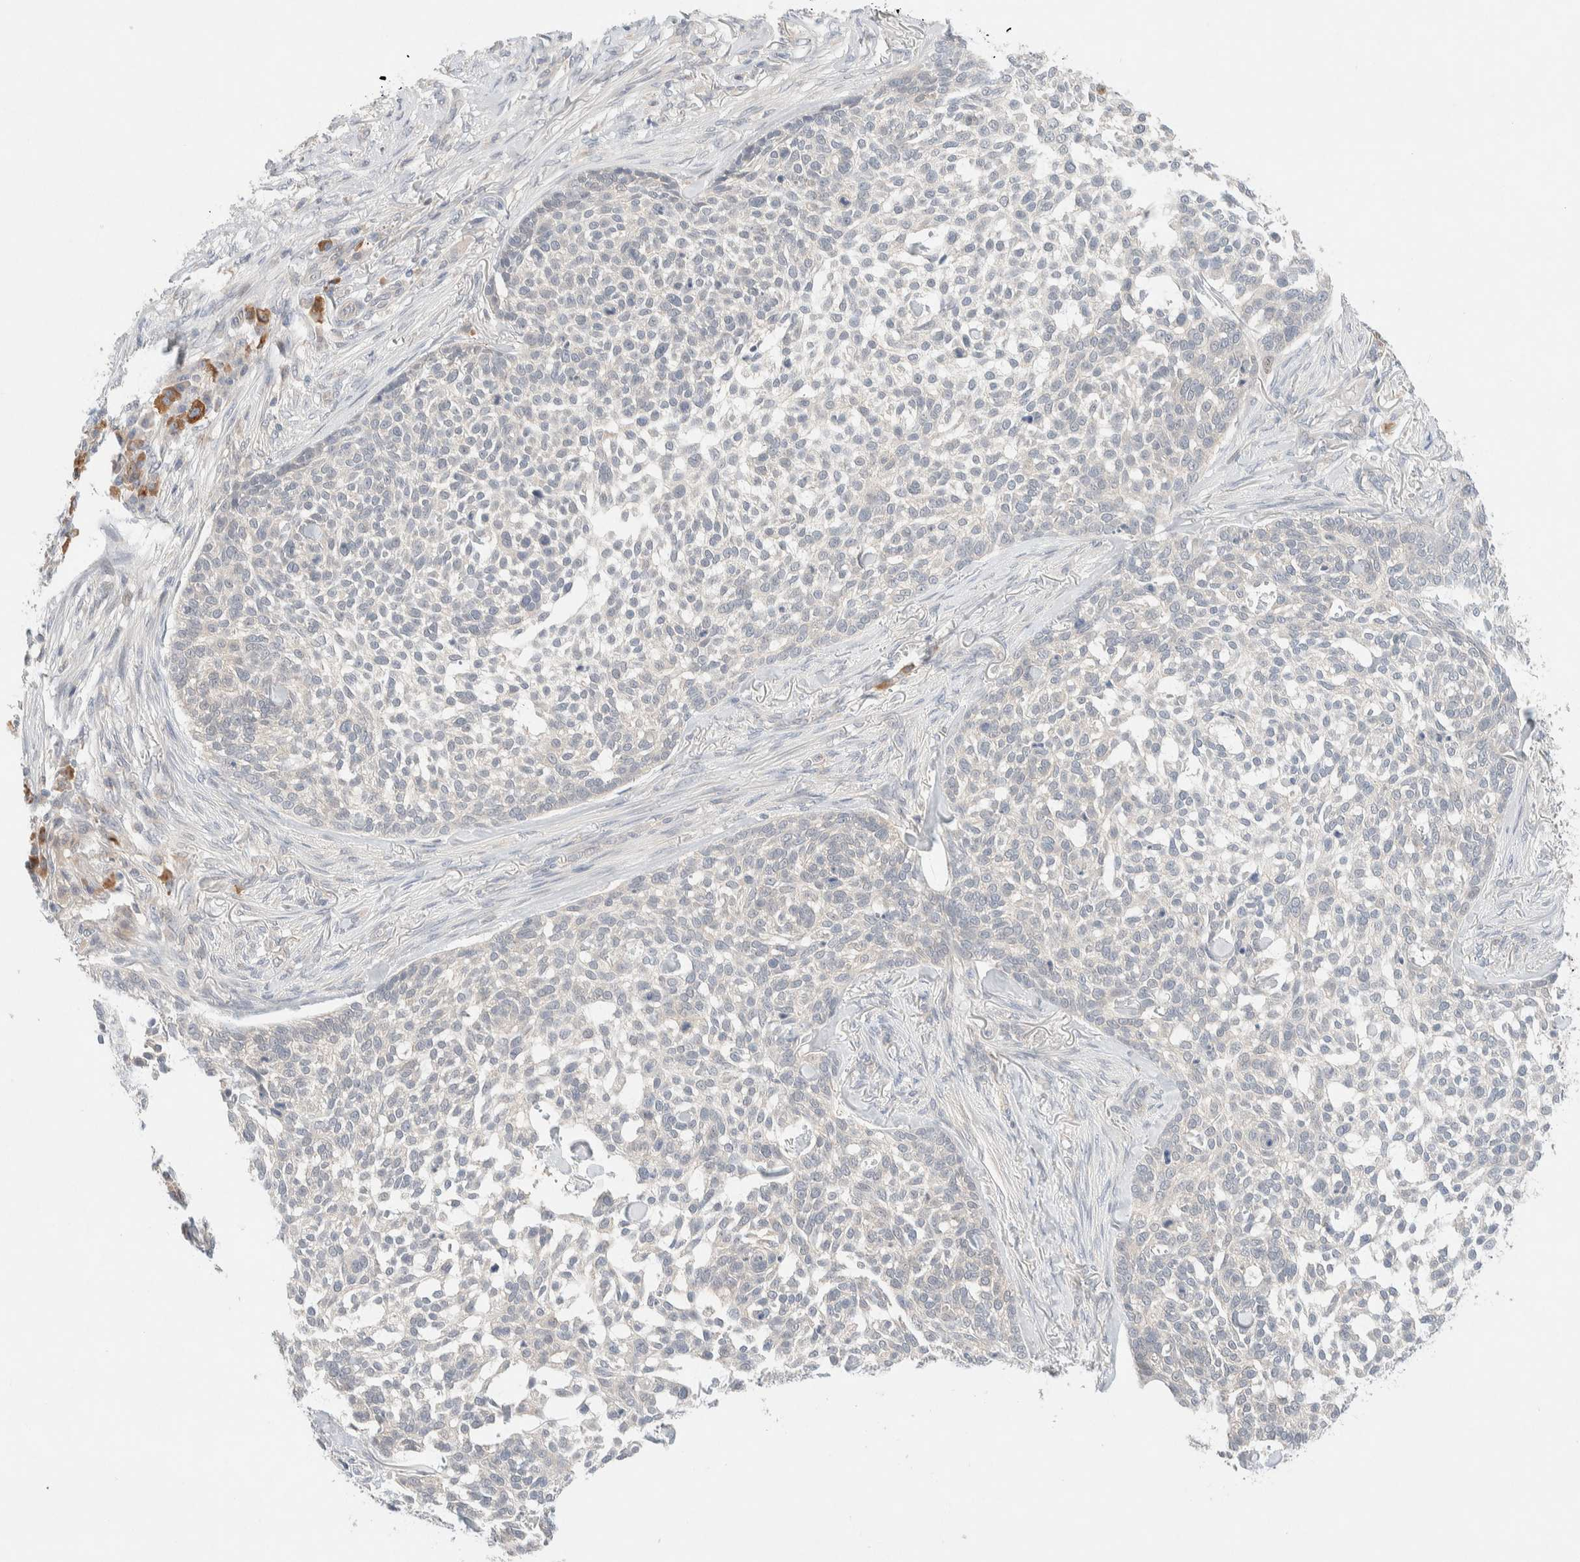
{"staining": {"intensity": "negative", "quantity": "none", "location": "none"}, "tissue": "skin cancer", "cell_type": "Tumor cells", "image_type": "cancer", "snomed": [{"axis": "morphology", "description": "Basal cell carcinoma"}, {"axis": "topography", "description": "Skin"}], "caption": "Tumor cells show no significant expression in skin cancer.", "gene": "CHKA", "patient": {"sex": "female", "age": 64}}